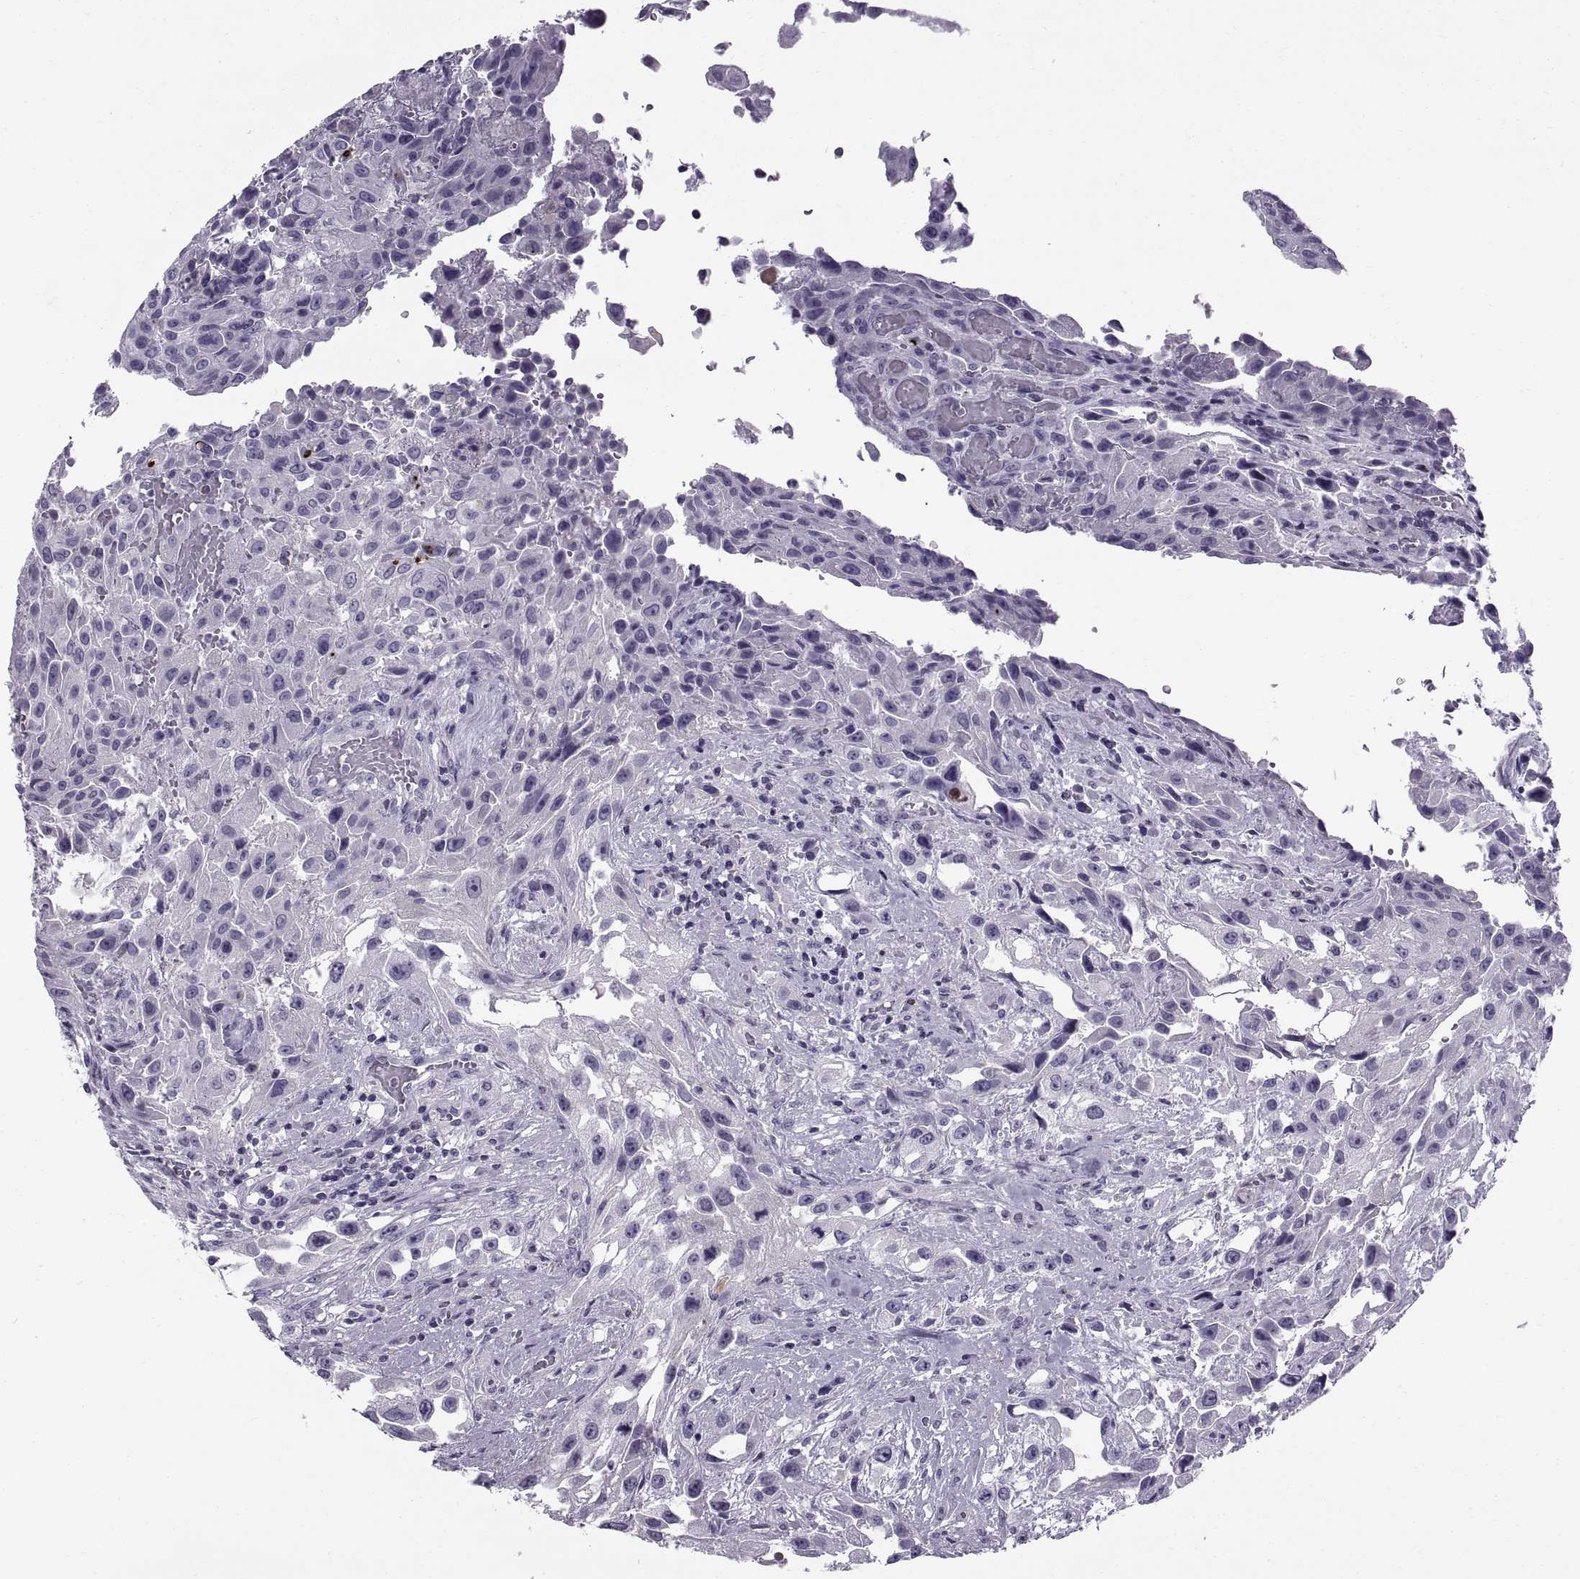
{"staining": {"intensity": "negative", "quantity": "none", "location": "none"}, "tissue": "urothelial cancer", "cell_type": "Tumor cells", "image_type": "cancer", "snomed": [{"axis": "morphology", "description": "Urothelial carcinoma, High grade"}, {"axis": "topography", "description": "Urinary bladder"}], "caption": "This is a image of immunohistochemistry (IHC) staining of urothelial cancer, which shows no expression in tumor cells.", "gene": "CALCR", "patient": {"sex": "male", "age": 79}}